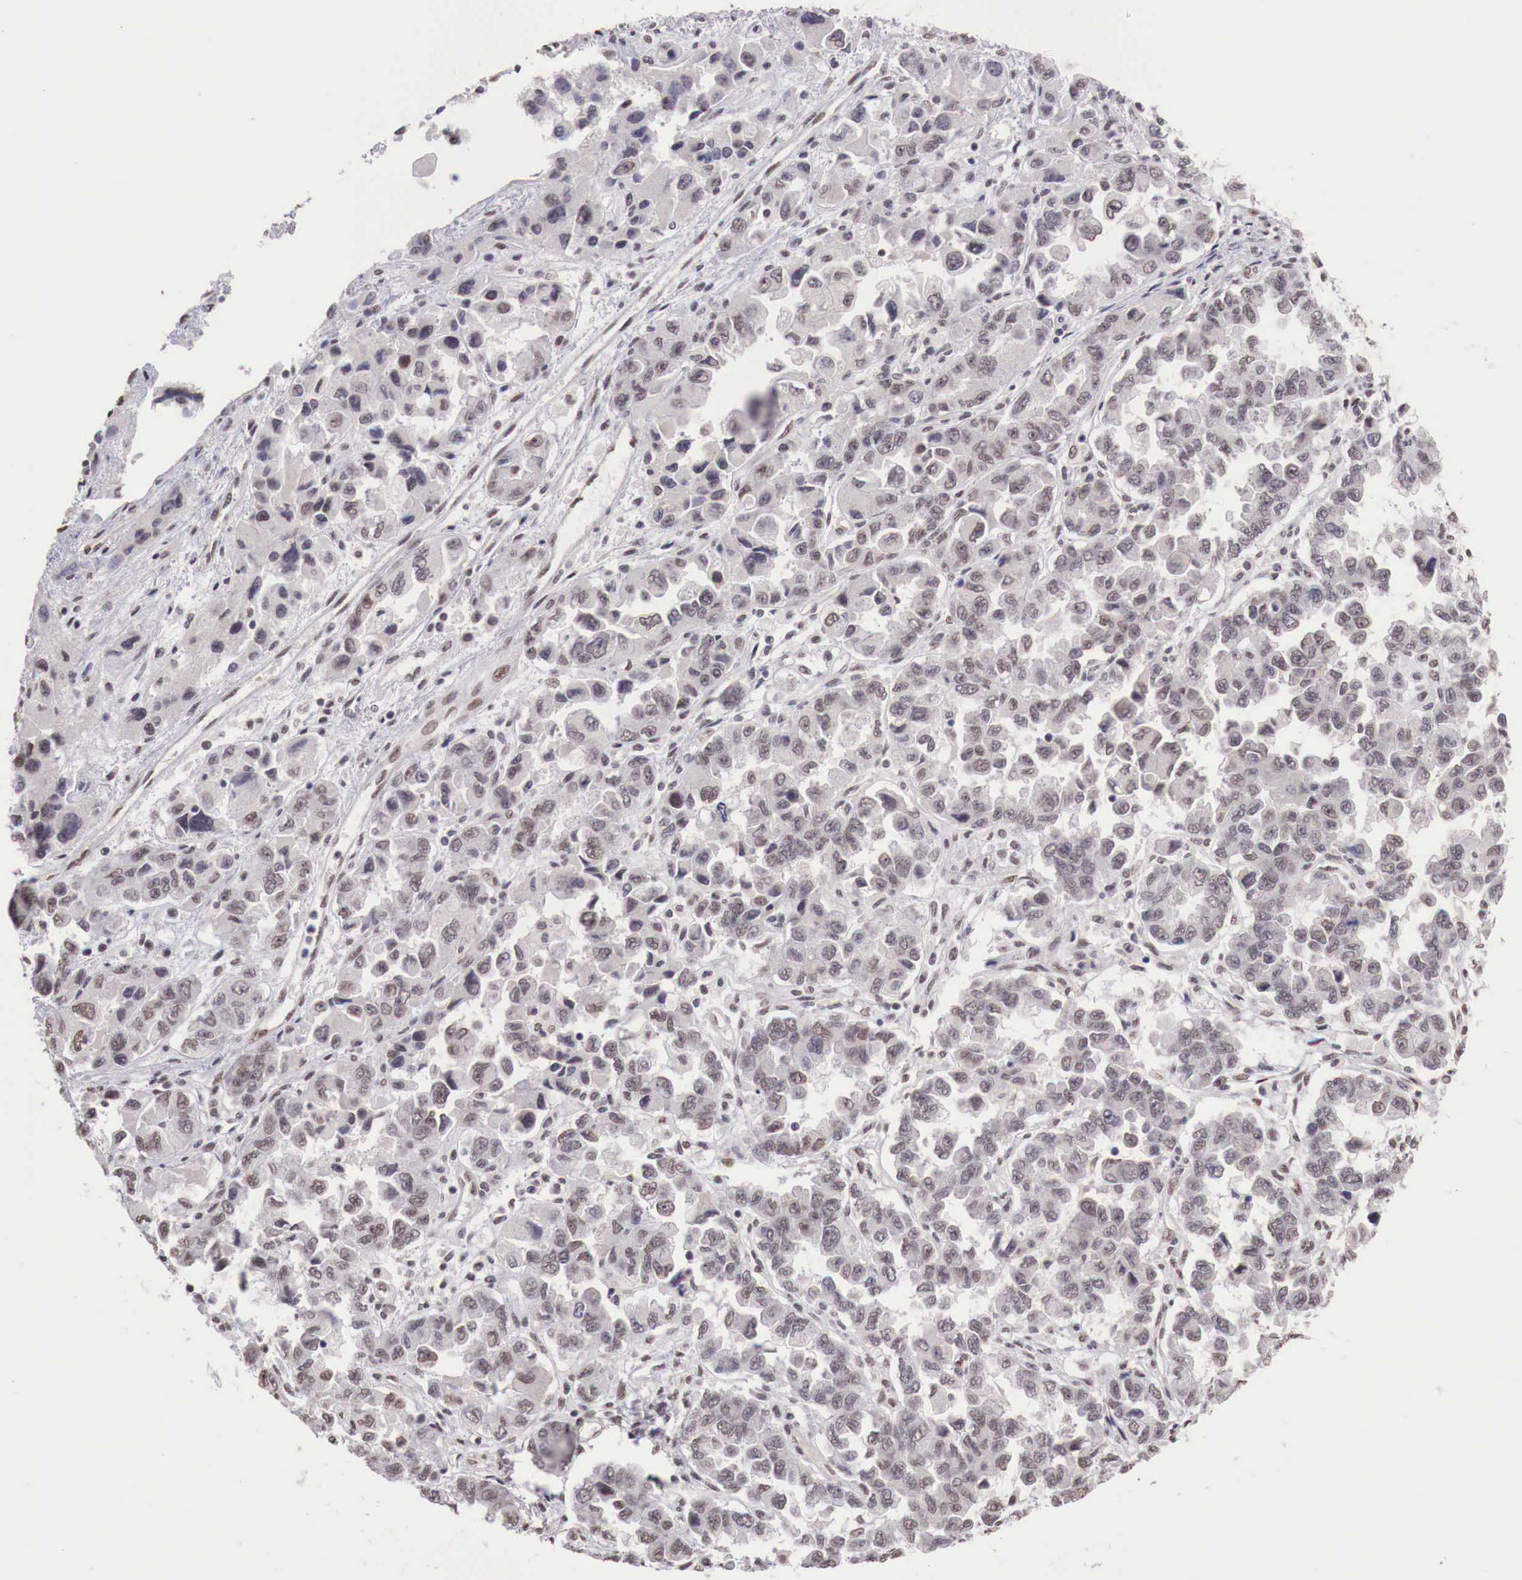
{"staining": {"intensity": "moderate", "quantity": "25%-75%", "location": "nuclear"}, "tissue": "ovarian cancer", "cell_type": "Tumor cells", "image_type": "cancer", "snomed": [{"axis": "morphology", "description": "Cystadenocarcinoma, serous, NOS"}, {"axis": "topography", "description": "Ovary"}], "caption": "Immunohistochemistry (IHC) image of human ovarian serous cystadenocarcinoma stained for a protein (brown), which reveals medium levels of moderate nuclear staining in approximately 25%-75% of tumor cells.", "gene": "FOXP2", "patient": {"sex": "female", "age": 84}}